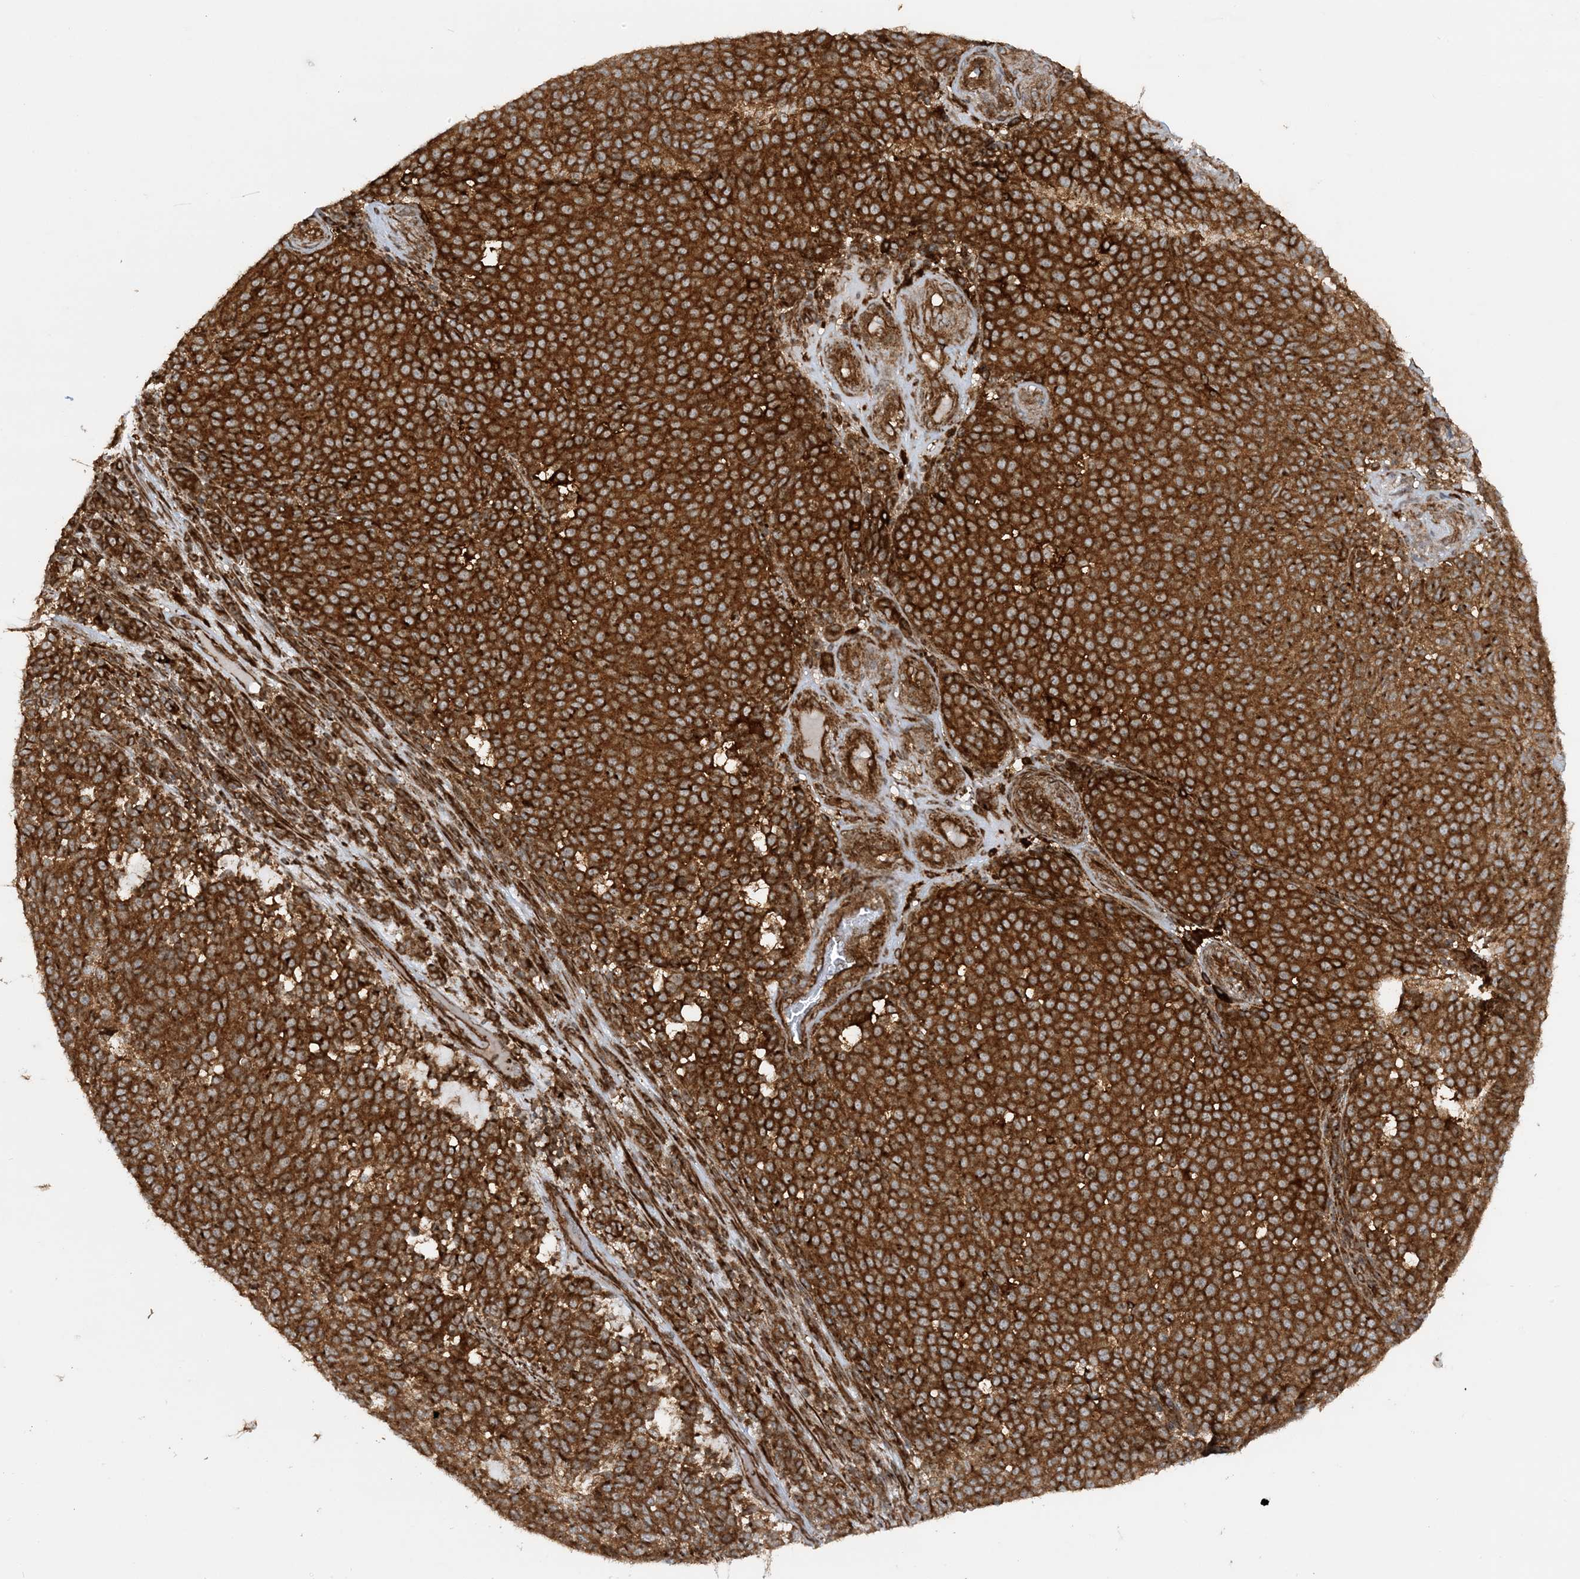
{"staining": {"intensity": "strong", "quantity": ">75%", "location": "cytoplasmic/membranous"}, "tissue": "melanoma", "cell_type": "Tumor cells", "image_type": "cancer", "snomed": [{"axis": "morphology", "description": "Malignant melanoma, NOS"}, {"axis": "topography", "description": "Skin"}], "caption": "Melanoma was stained to show a protein in brown. There is high levels of strong cytoplasmic/membranous positivity in approximately >75% of tumor cells. Immunohistochemistry stains the protein in brown and the nuclei are stained blue.", "gene": "STAM2", "patient": {"sex": "male", "age": 49}}